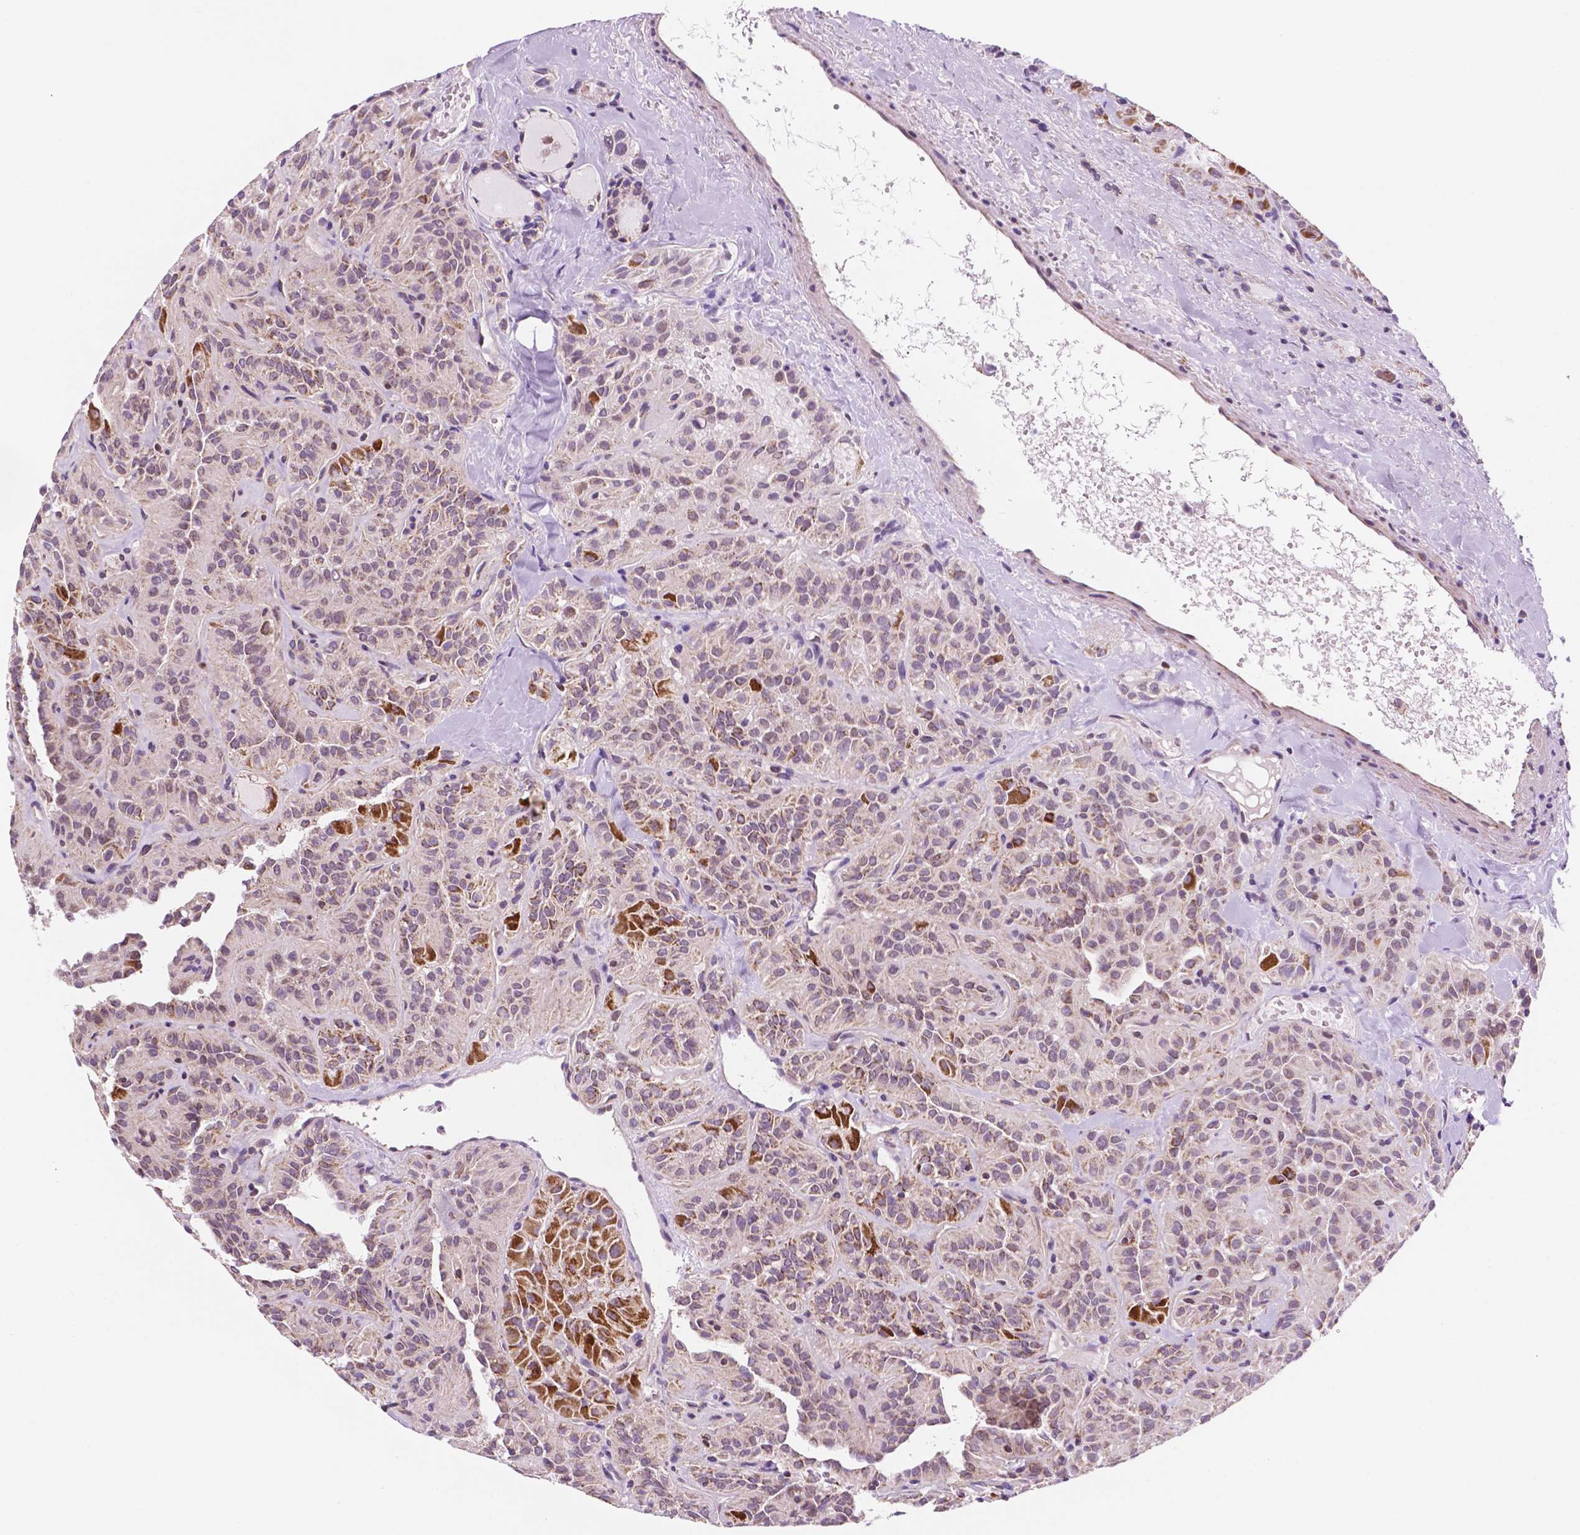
{"staining": {"intensity": "moderate", "quantity": "<25%", "location": "cytoplasmic/membranous"}, "tissue": "thyroid cancer", "cell_type": "Tumor cells", "image_type": "cancer", "snomed": [{"axis": "morphology", "description": "Papillary adenocarcinoma, NOS"}, {"axis": "topography", "description": "Thyroid gland"}], "caption": "Immunohistochemical staining of papillary adenocarcinoma (thyroid) displays moderate cytoplasmic/membranous protein staining in about <25% of tumor cells.", "gene": "GEMIN4", "patient": {"sex": "female", "age": 45}}